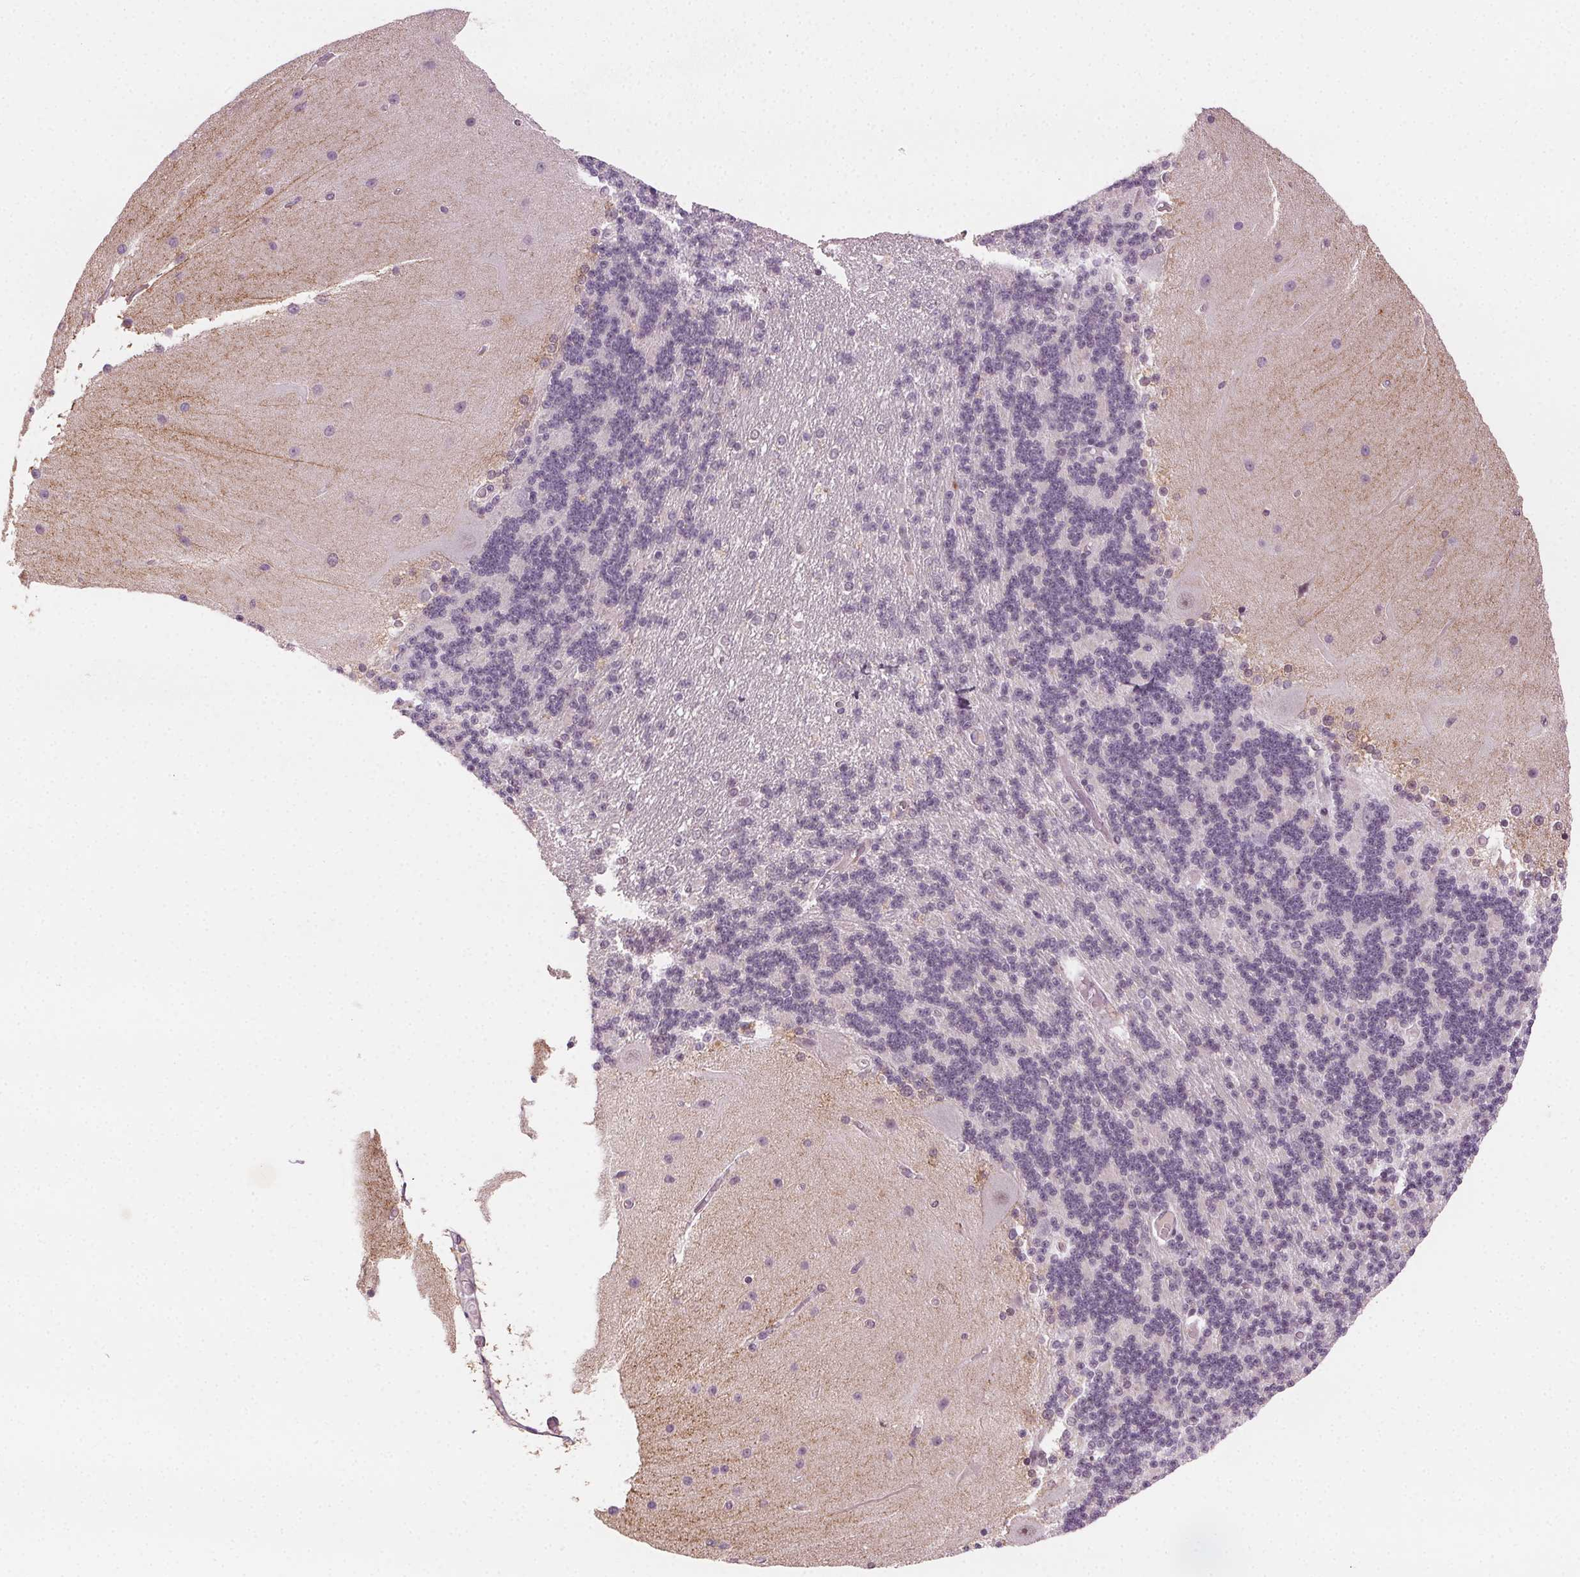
{"staining": {"intensity": "negative", "quantity": "none", "location": "none"}, "tissue": "cerebellum", "cell_type": "Cells in granular layer", "image_type": "normal", "snomed": [{"axis": "morphology", "description": "Normal tissue, NOS"}, {"axis": "topography", "description": "Cerebellum"}], "caption": "The histopathology image reveals no significant positivity in cells in granular layer of cerebellum. (Brightfield microscopy of DAB IHC at high magnification).", "gene": "TUB", "patient": {"sex": "female", "age": 54}}